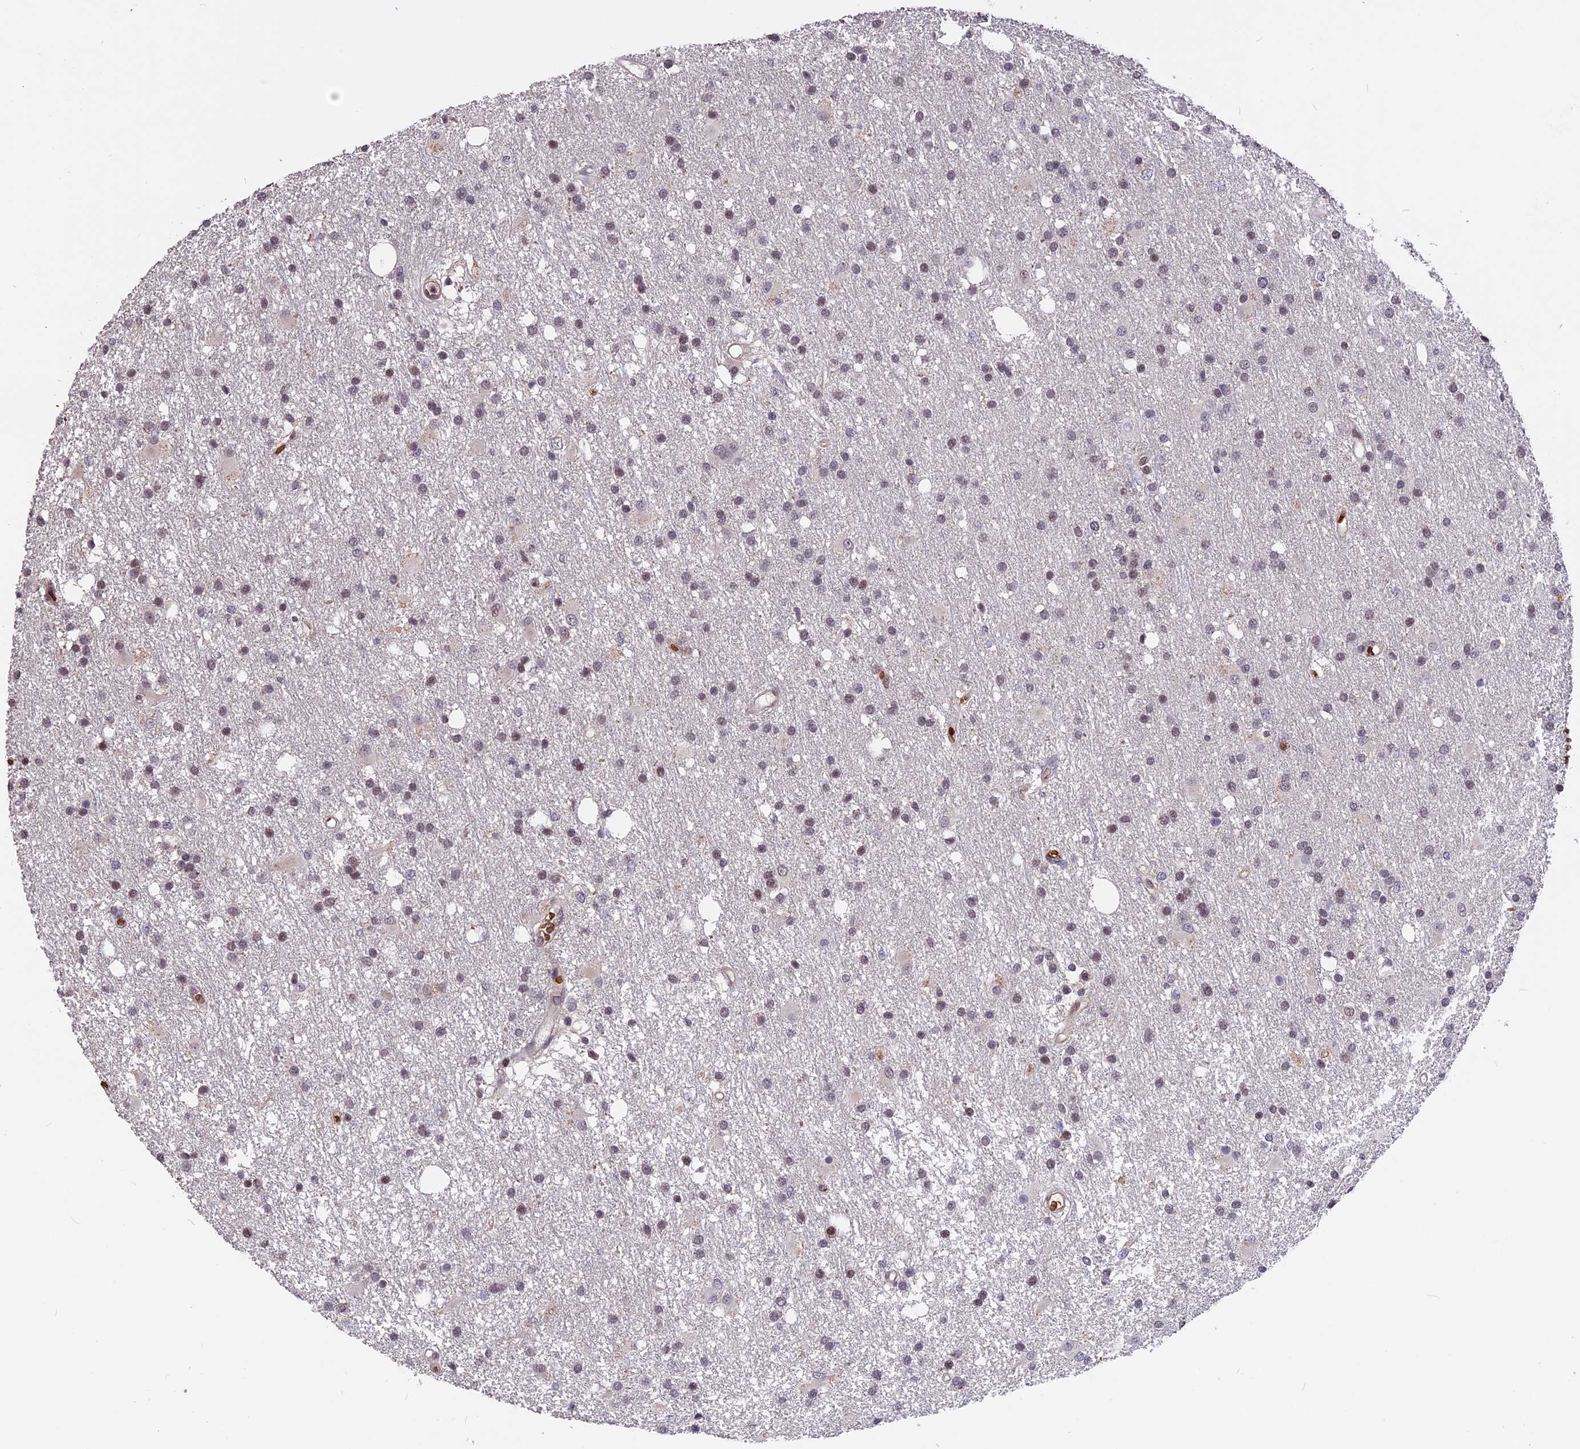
{"staining": {"intensity": "weak", "quantity": "<25%", "location": "nuclear"}, "tissue": "glioma", "cell_type": "Tumor cells", "image_type": "cancer", "snomed": [{"axis": "morphology", "description": "Glioma, malignant, High grade"}, {"axis": "topography", "description": "Brain"}], "caption": "Tumor cells are negative for brown protein staining in glioma.", "gene": "ZC3H10", "patient": {"sex": "male", "age": 77}}